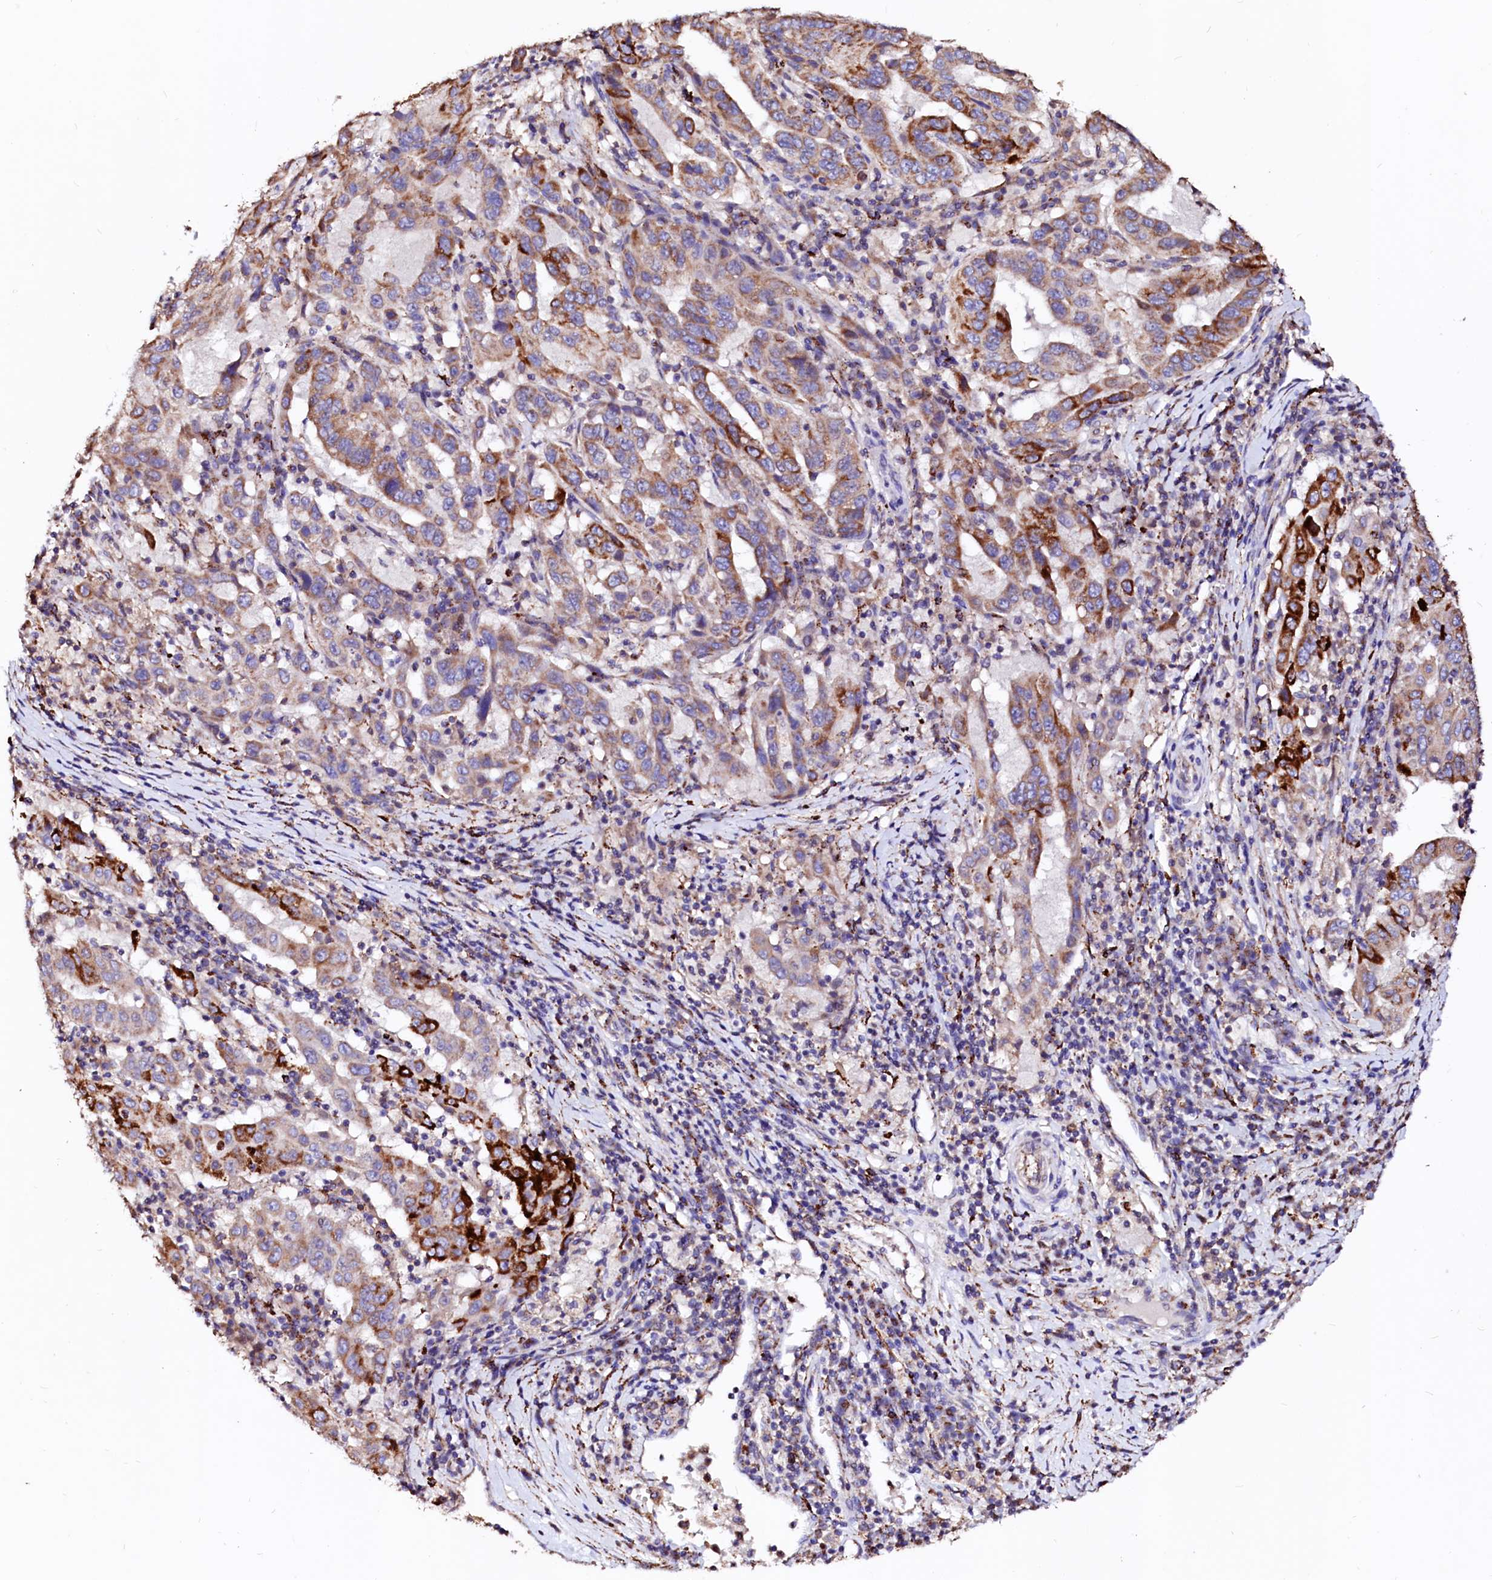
{"staining": {"intensity": "strong", "quantity": "25%-75%", "location": "cytoplasmic/membranous"}, "tissue": "pancreatic cancer", "cell_type": "Tumor cells", "image_type": "cancer", "snomed": [{"axis": "morphology", "description": "Adenocarcinoma, NOS"}, {"axis": "topography", "description": "Pancreas"}], "caption": "Tumor cells exhibit high levels of strong cytoplasmic/membranous expression in about 25%-75% of cells in human adenocarcinoma (pancreatic). (Stains: DAB in brown, nuclei in blue, Microscopy: brightfield microscopy at high magnification).", "gene": "MAOB", "patient": {"sex": "male", "age": 63}}